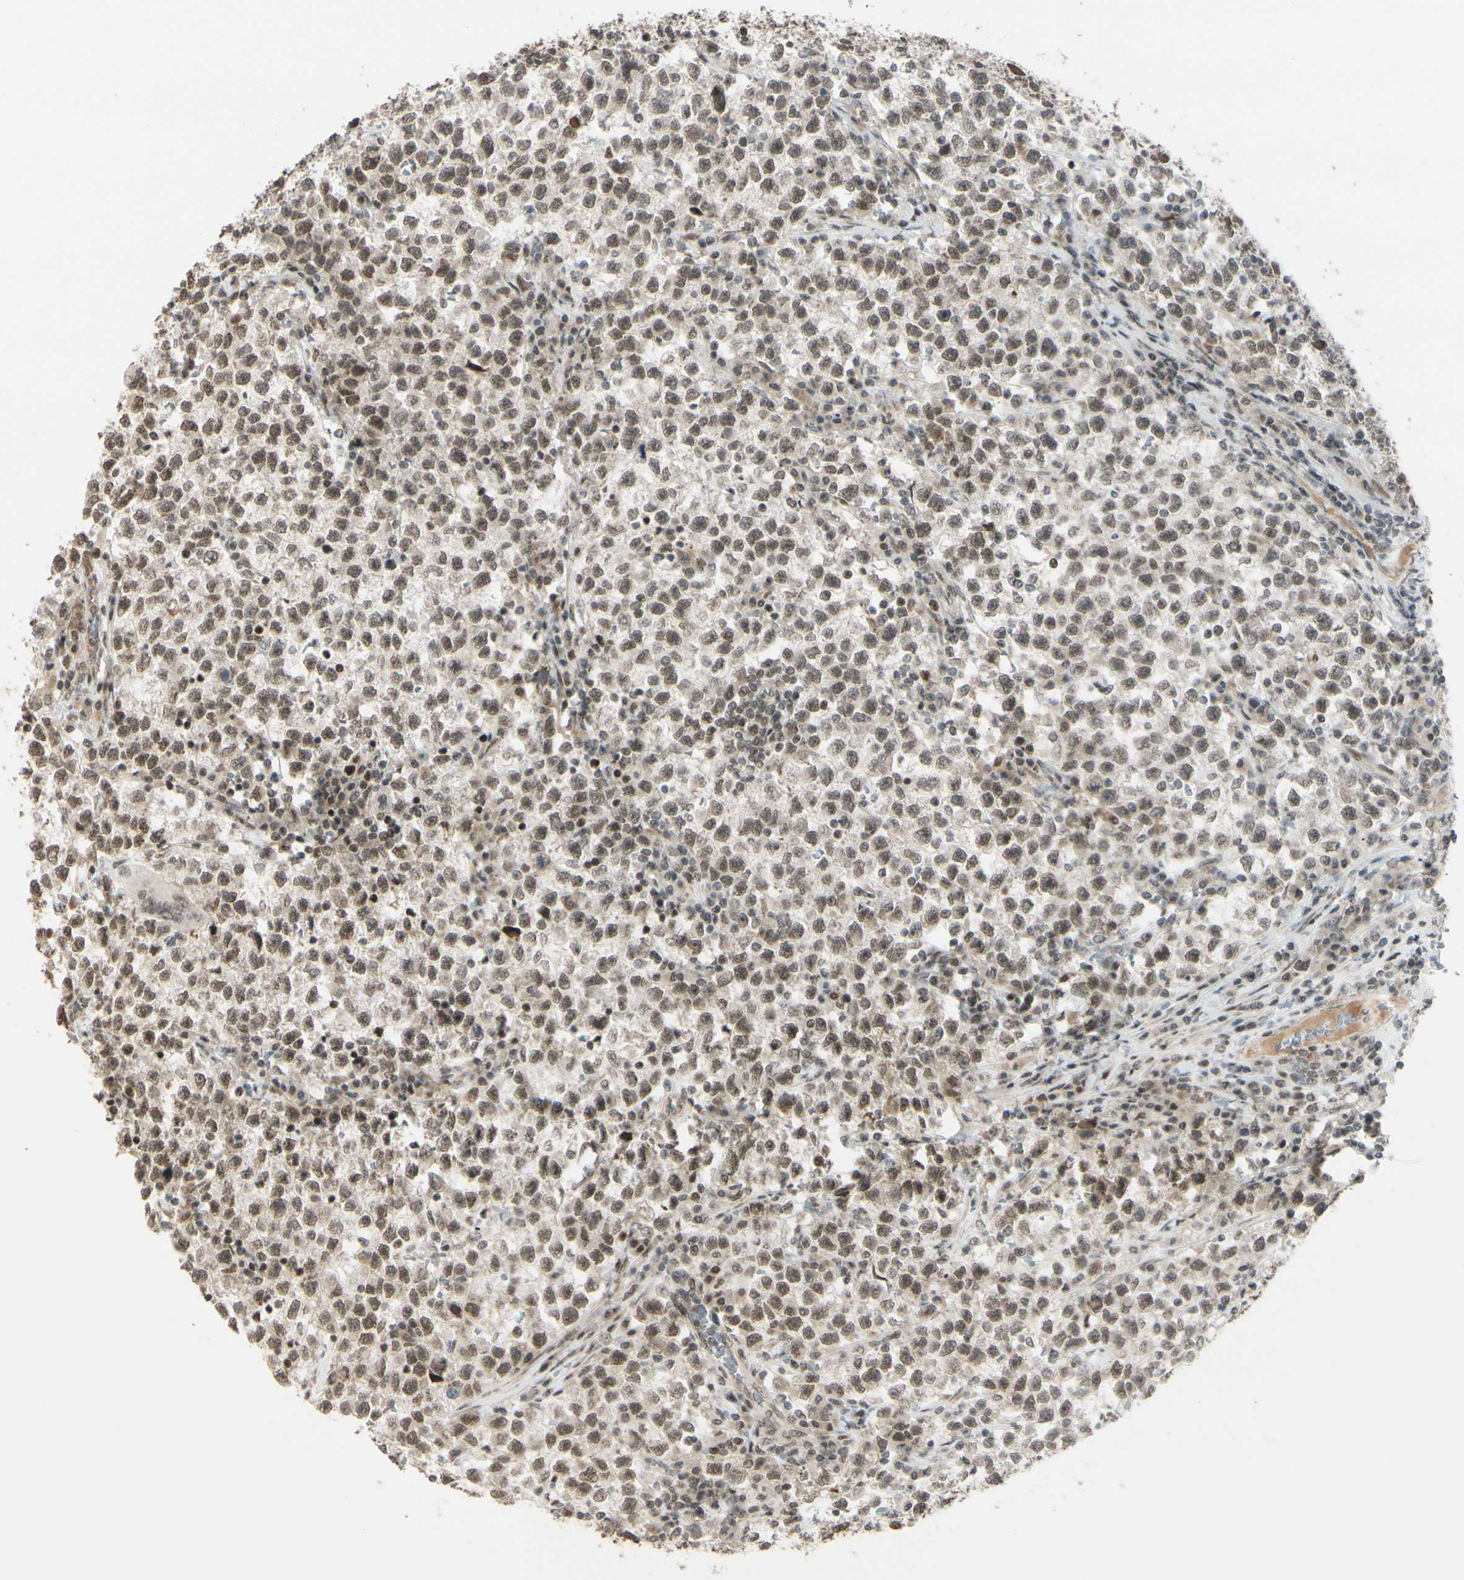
{"staining": {"intensity": "moderate", "quantity": ">75%", "location": "cytoplasmic/membranous,nuclear"}, "tissue": "testis cancer", "cell_type": "Tumor cells", "image_type": "cancer", "snomed": [{"axis": "morphology", "description": "Seminoma, NOS"}, {"axis": "topography", "description": "Testis"}], "caption": "Tumor cells exhibit moderate cytoplasmic/membranous and nuclear expression in approximately >75% of cells in testis seminoma. The staining was performed using DAB (3,3'-diaminobenzidine), with brown indicating positive protein expression. Nuclei are stained blue with hematoxylin.", "gene": "BRMS1", "patient": {"sex": "male", "age": 22}}